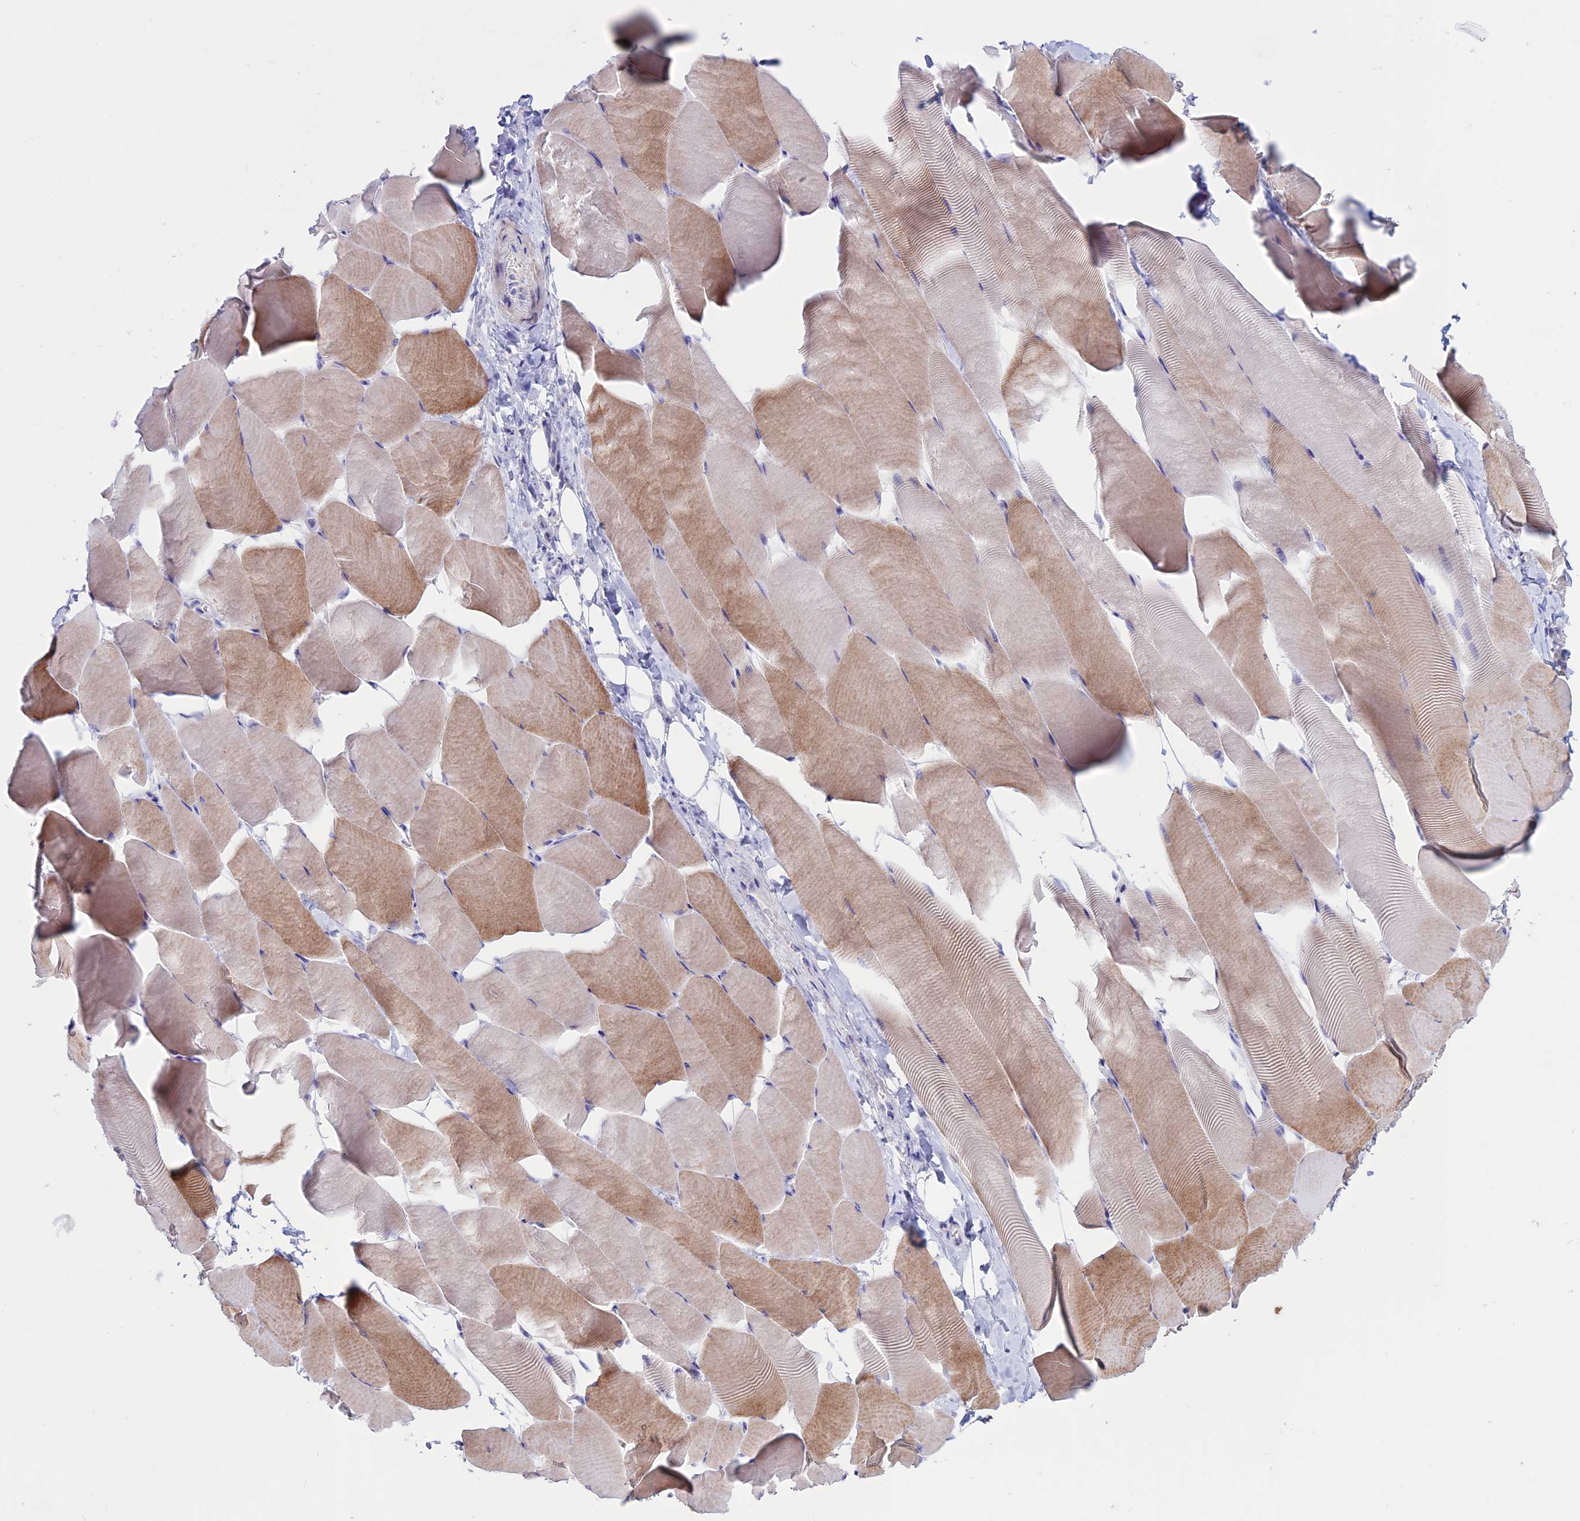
{"staining": {"intensity": "moderate", "quantity": "25%-75%", "location": "cytoplasmic/membranous"}, "tissue": "skeletal muscle", "cell_type": "Myocytes", "image_type": "normal", "snomed": [{"axis": "morphology", "description": "Normal tissue, NOS"}, {"axis": "topography", "description": "Skeletal muscle"}], "caption": "Protein staining displays moderate cytoplasmic/membranous expression in about 25%-75% of myocytes in unremarkable skeletal muscle. (DAB (3,3'-diaminobenzidine) IHC, brown staining for protein, blue staining for nuclei).", "gene": "CLEC2L", "patient": {"sex": "male", "age": 25}}